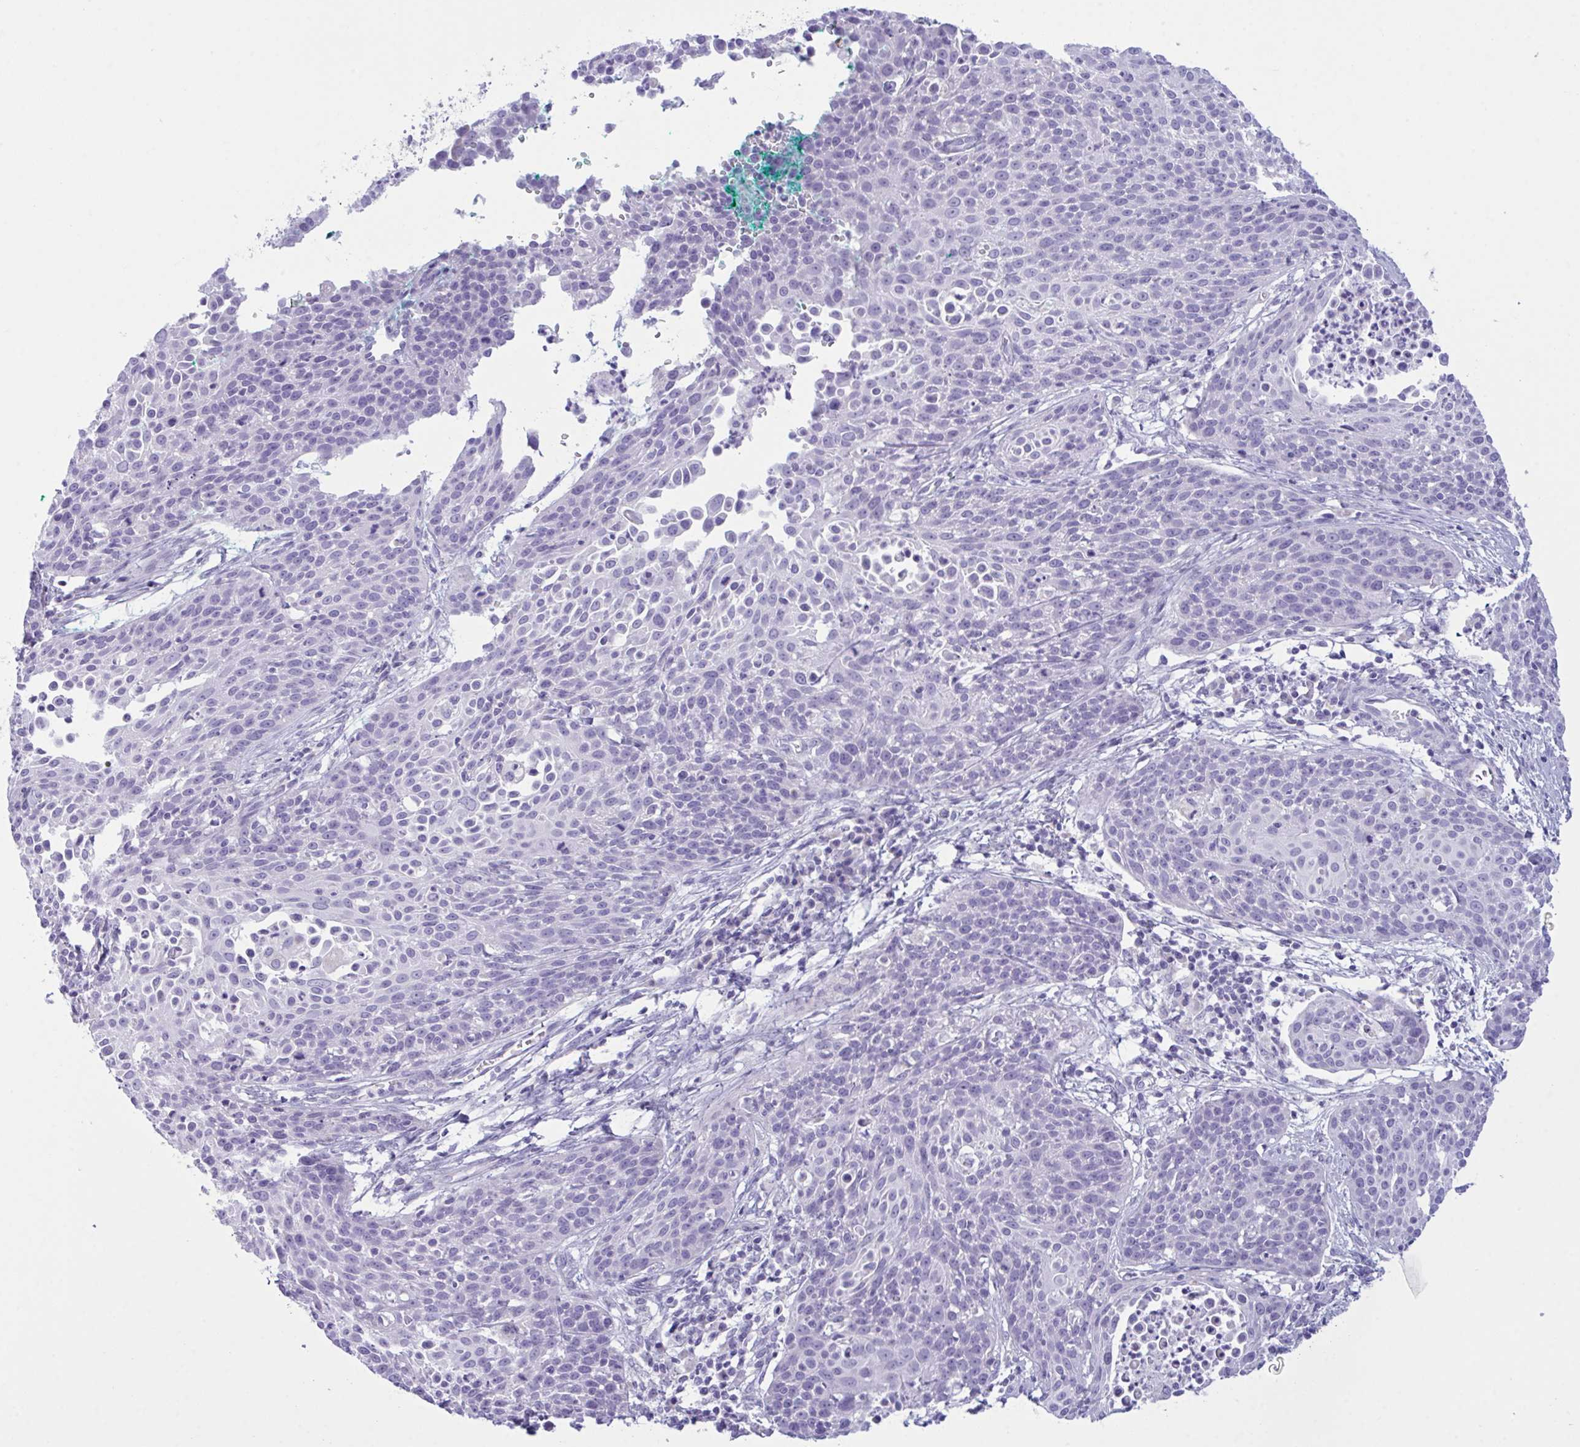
{"staining": {"intensity": "negative", "quantity": "none", "location": "none"}, "tissue": "cervical cancer", "cell_type": "Tumor cells", "image_type": "cancer", "snomed": [{"axis": "morphology", "description": "Squamous cell carcinoma, NOS"}, {"axis": "topography", "description": "Cervix"}], "caption": "Tumor cells show no significant protein expression in cervical cancer.", "gene": "BBS1", "patient": {"sex": "female", "age": 38}}